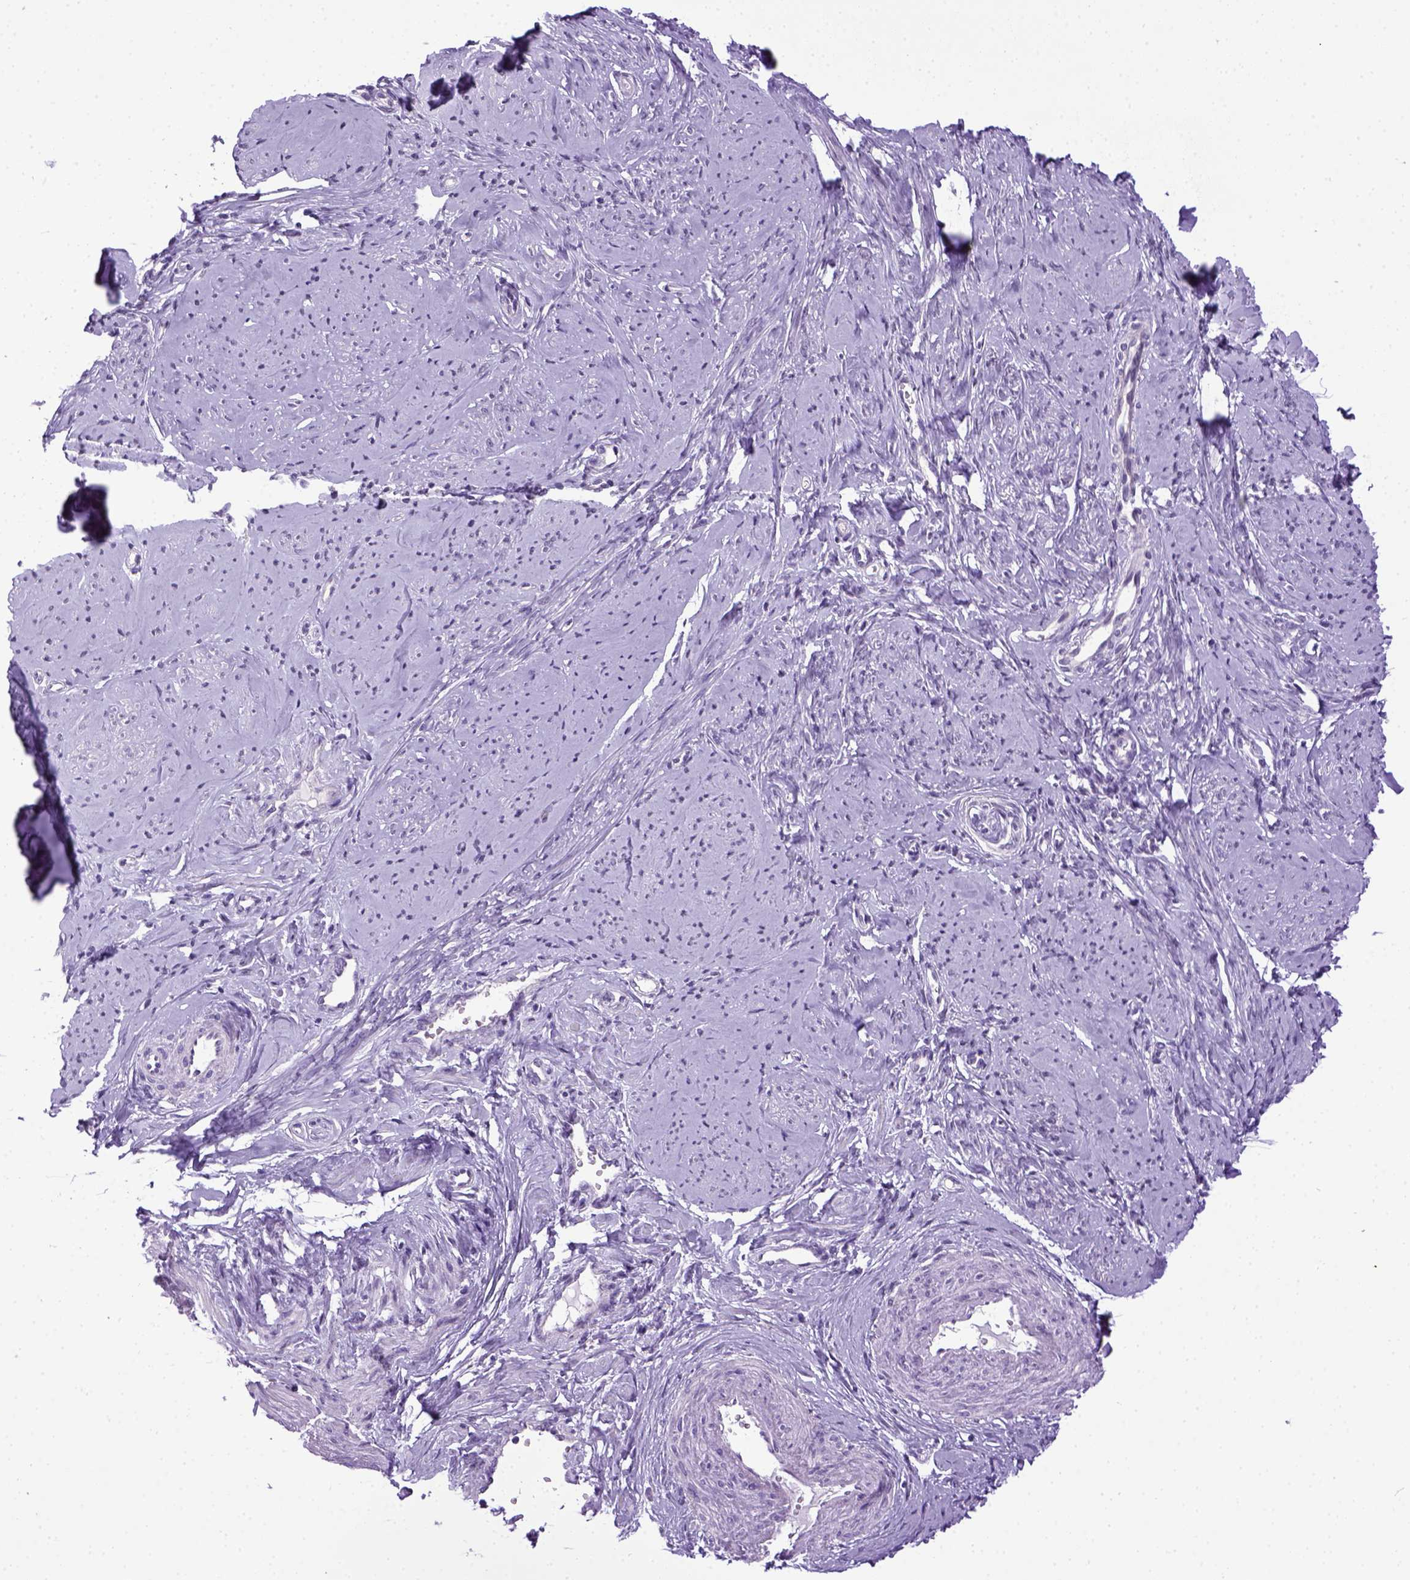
{"staining": {"intensity": "negative", "quantity": "none", "location": "none"}, "tissue": "smooth muscle", "cell_type": "Smooth muscle cells", "image_type": "normal", "snomed": [{"axis": "morphology", "description": "Normal tissue, NOS"}, {"axis": "topography", "description": "Smooth muscle"}], "caption": "The micrograph exhibits no significant expression in smooth muscle cells of smooth muscle. (DAB (3,3'-diaminobenzidine) immunohistochemistry visualized using brightfield microscopy, high magnification).", "gene": "CDH1", "patient": {"sex": "female", "age": 48}}